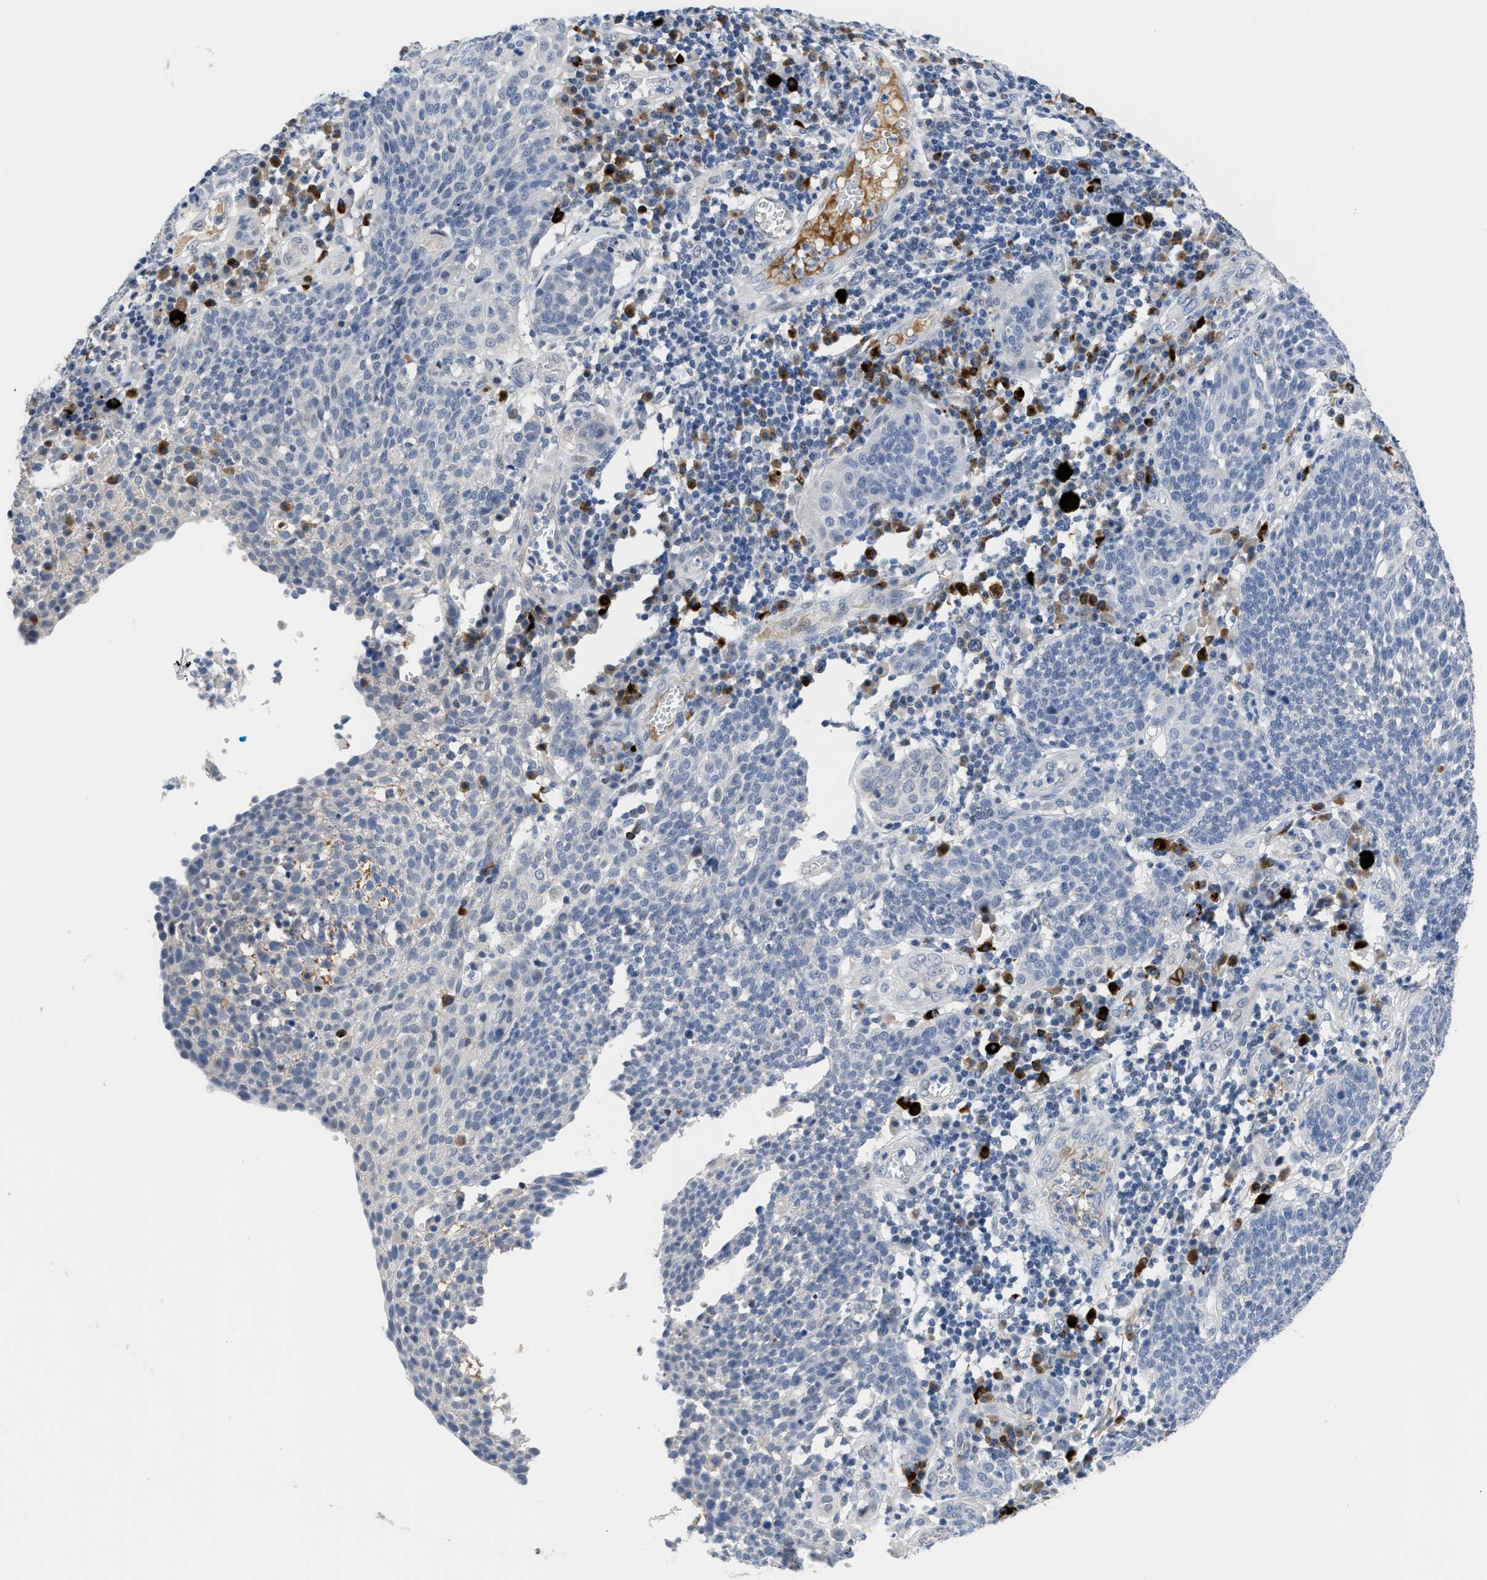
{"staining": {"intensity": "negative", "quantity": "none", "location": "none"}, "tissue": "cervical cancer", "cell_type": "Tumor cells", "image_type": "cancer", "snomed": [{"axis": "morphology", "description": "Squamous cell carcinoma, NOS"}, {"axis": "topography", "description": "Cervix"}], "caption": "DAB immunohistochemical staining of squamous cell carcinoma (cervical) exhibits no significant expression in tumor cells.", "gene": "OR9K2", "patient": {"sex": "female", "age": 34}}